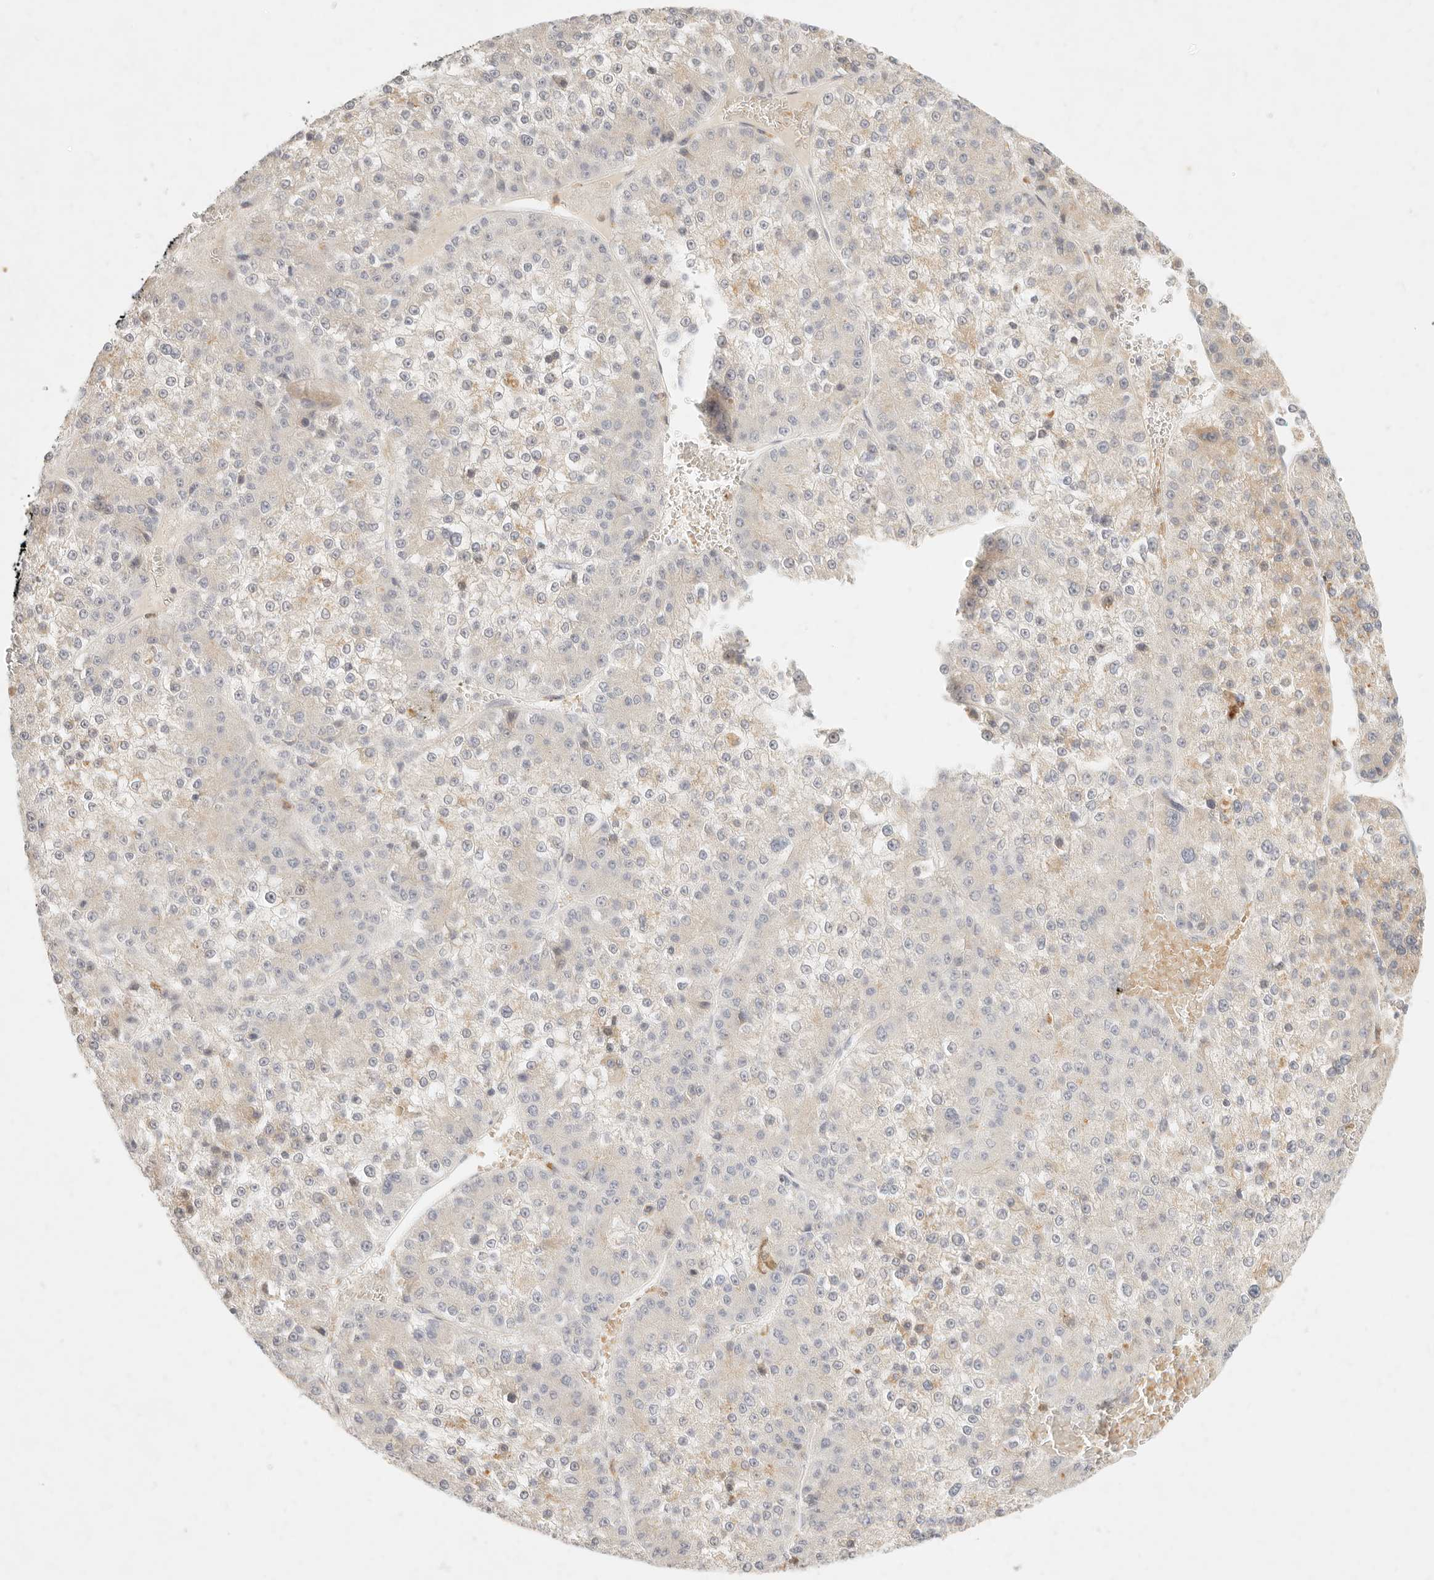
{"staining": {"intensity": "negative", "quantity": "none", "location": "none"}, "tissue": "liver cancer", "cell_type": "Tumor cells", "image_type": "cancer", "snomed": [{"axis": "morphology", "description": "Carcinoma, Hepatocellular, NOS"}, {"axis": "topography", "description": "Liver"}], "caption": "High magnification brightfield microscopy of liver cancer (hepatocellular carcinoma) stained with DAB (brown) and counterstained with hematoxylin (blue): tumor cells show no significant positivity.", "gene": "ASCL3", "patient": {"sex": "female", "age": 73}}